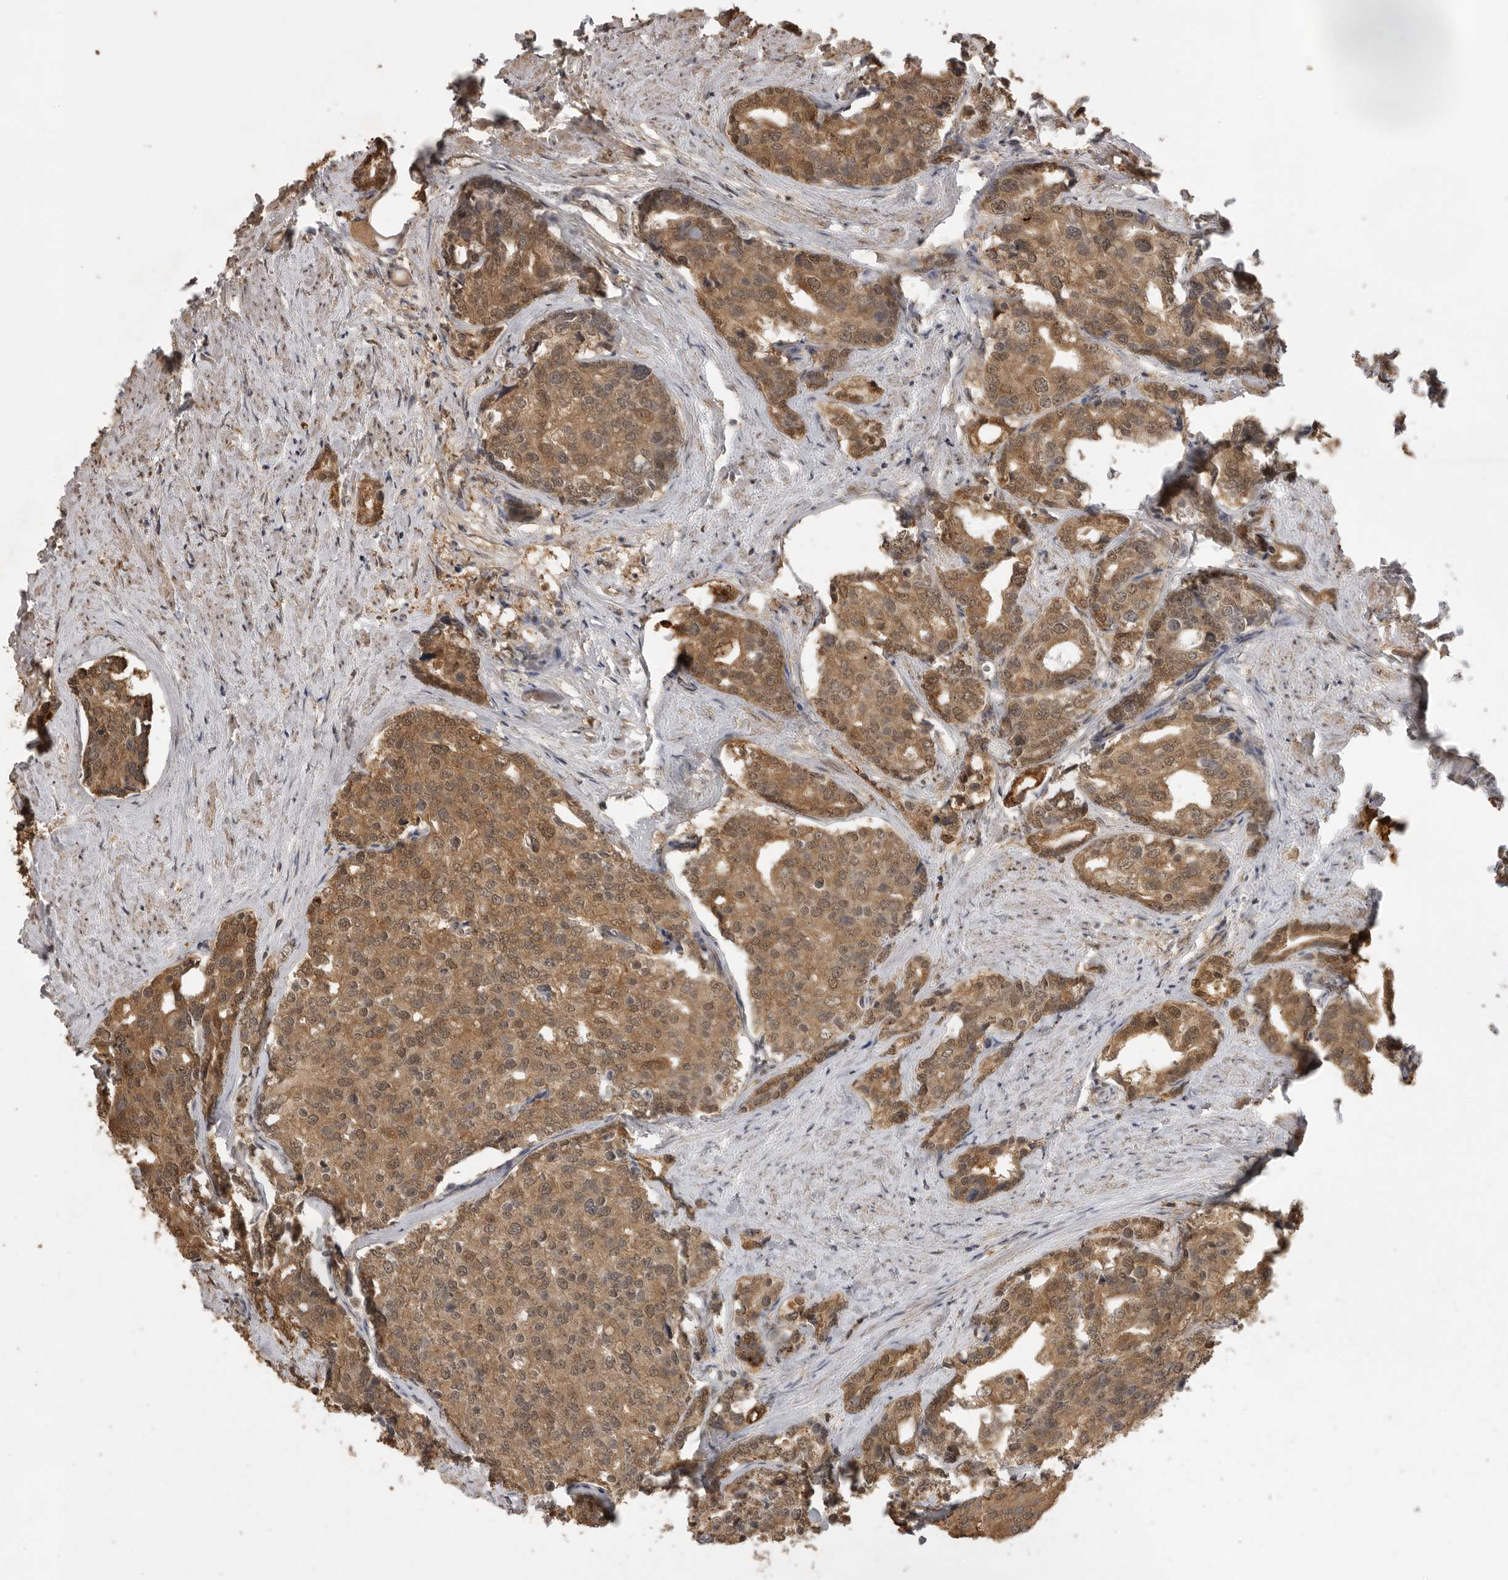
{"staining": {"intensity": "moderate", "quantity": ">75%", "location": "cytoplasmic/membranous,nuclear"}, "tissue": "prostate cancer", "cell_type": "Tumor cells", "image_type": "cancer", "snomed": [{"axis": "morphology", "description": "Adenocarcinoma, High grade"}, {"axis": "topography", "description": "Prostate"}], "caption": "IHC micrograph of neoplastic tissue: prostate adenocarcinoma (high-grade) stained using IHC shows medium levels of moderate protein expression localized specifically in the cytoplasmic/membranous and nuclear of tumor cells, appearing as a cytoplasmic/membranous and nuclear brown color.", "gene": "JAG2", "patient": {"sex": "male", "age": 50}}